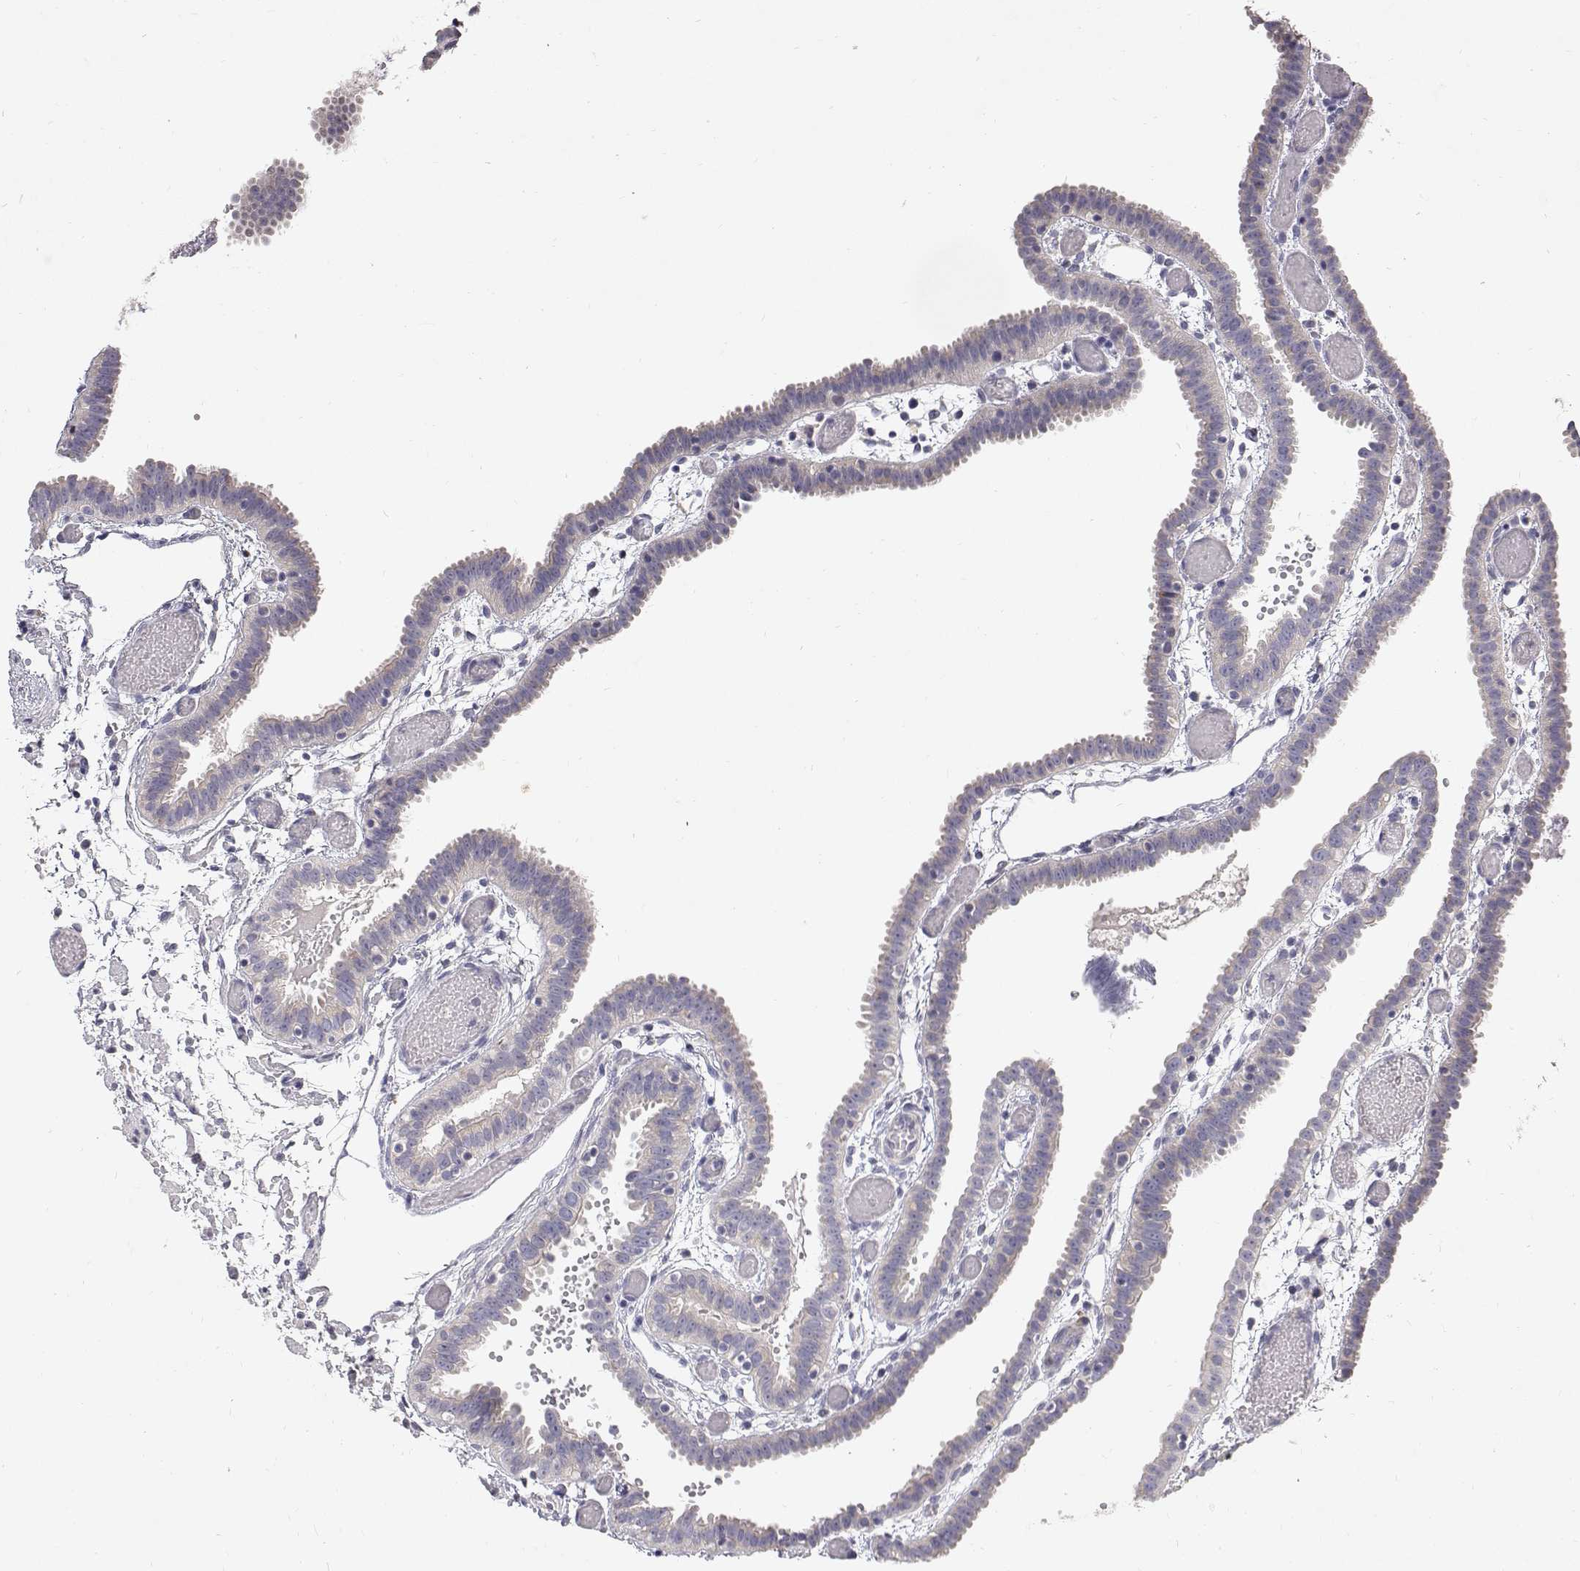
{"staining": {"intensity": "negative", "quantity": "none", "location": "none"}, "tissue": "fallopian tube", "cell_type": "Glandular cells", "image_type": "normal", "snomed": [{"axis": "morphology", "description": "Normal tissue, NOS"}, {"axis": "topography", "description": "Fallopian tube"}], "caption": "Fallopian tube stained for a protein using immunohistochemistry (IHC) displays no expression glandular cells.", "gene": "TRIM60", "patient": {"sex": "female", "age": 37}}